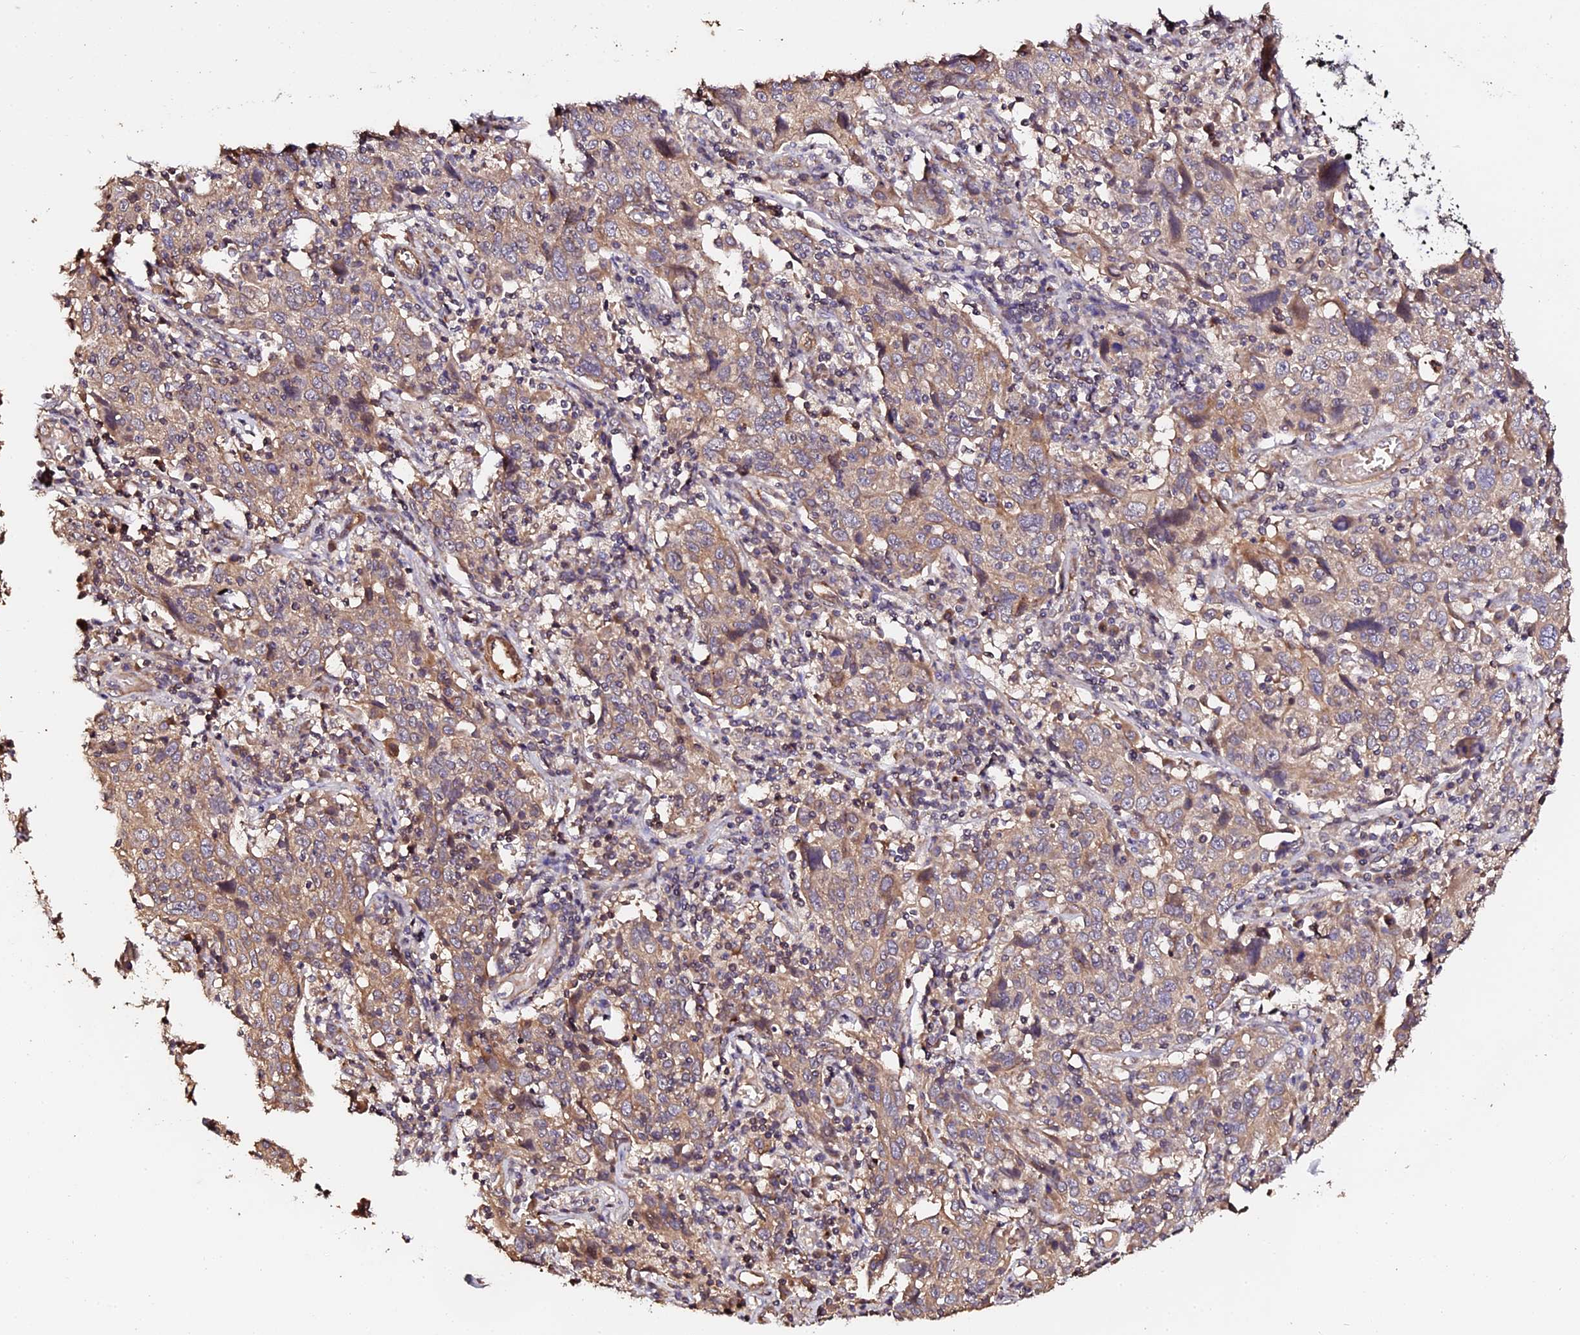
{"staining": {"intensity": "weak", "quantity": "25%-75%", "location": "cytoplasmic/membranous"}, "tissue": "cervical cancer", "cell_type": "Tumor cells", "image_type": "cancer", "snomed": [{"axis": "morphology", "description": "Squamous cell carcinoma, NOS"}, {"axis": "topography", "description": "Cervix"}], "caption": "Immunohistochemistry (DAB (3,3'-diaminobenzidine)) staining of cervical cancer (squamous cell carcinoma) reveals weak cytoplasmic/membranous protein positivity in about 25%-75% of tumor cells.", "gene": "TDO2", "patient": {"sex": "female", "age": 46}}